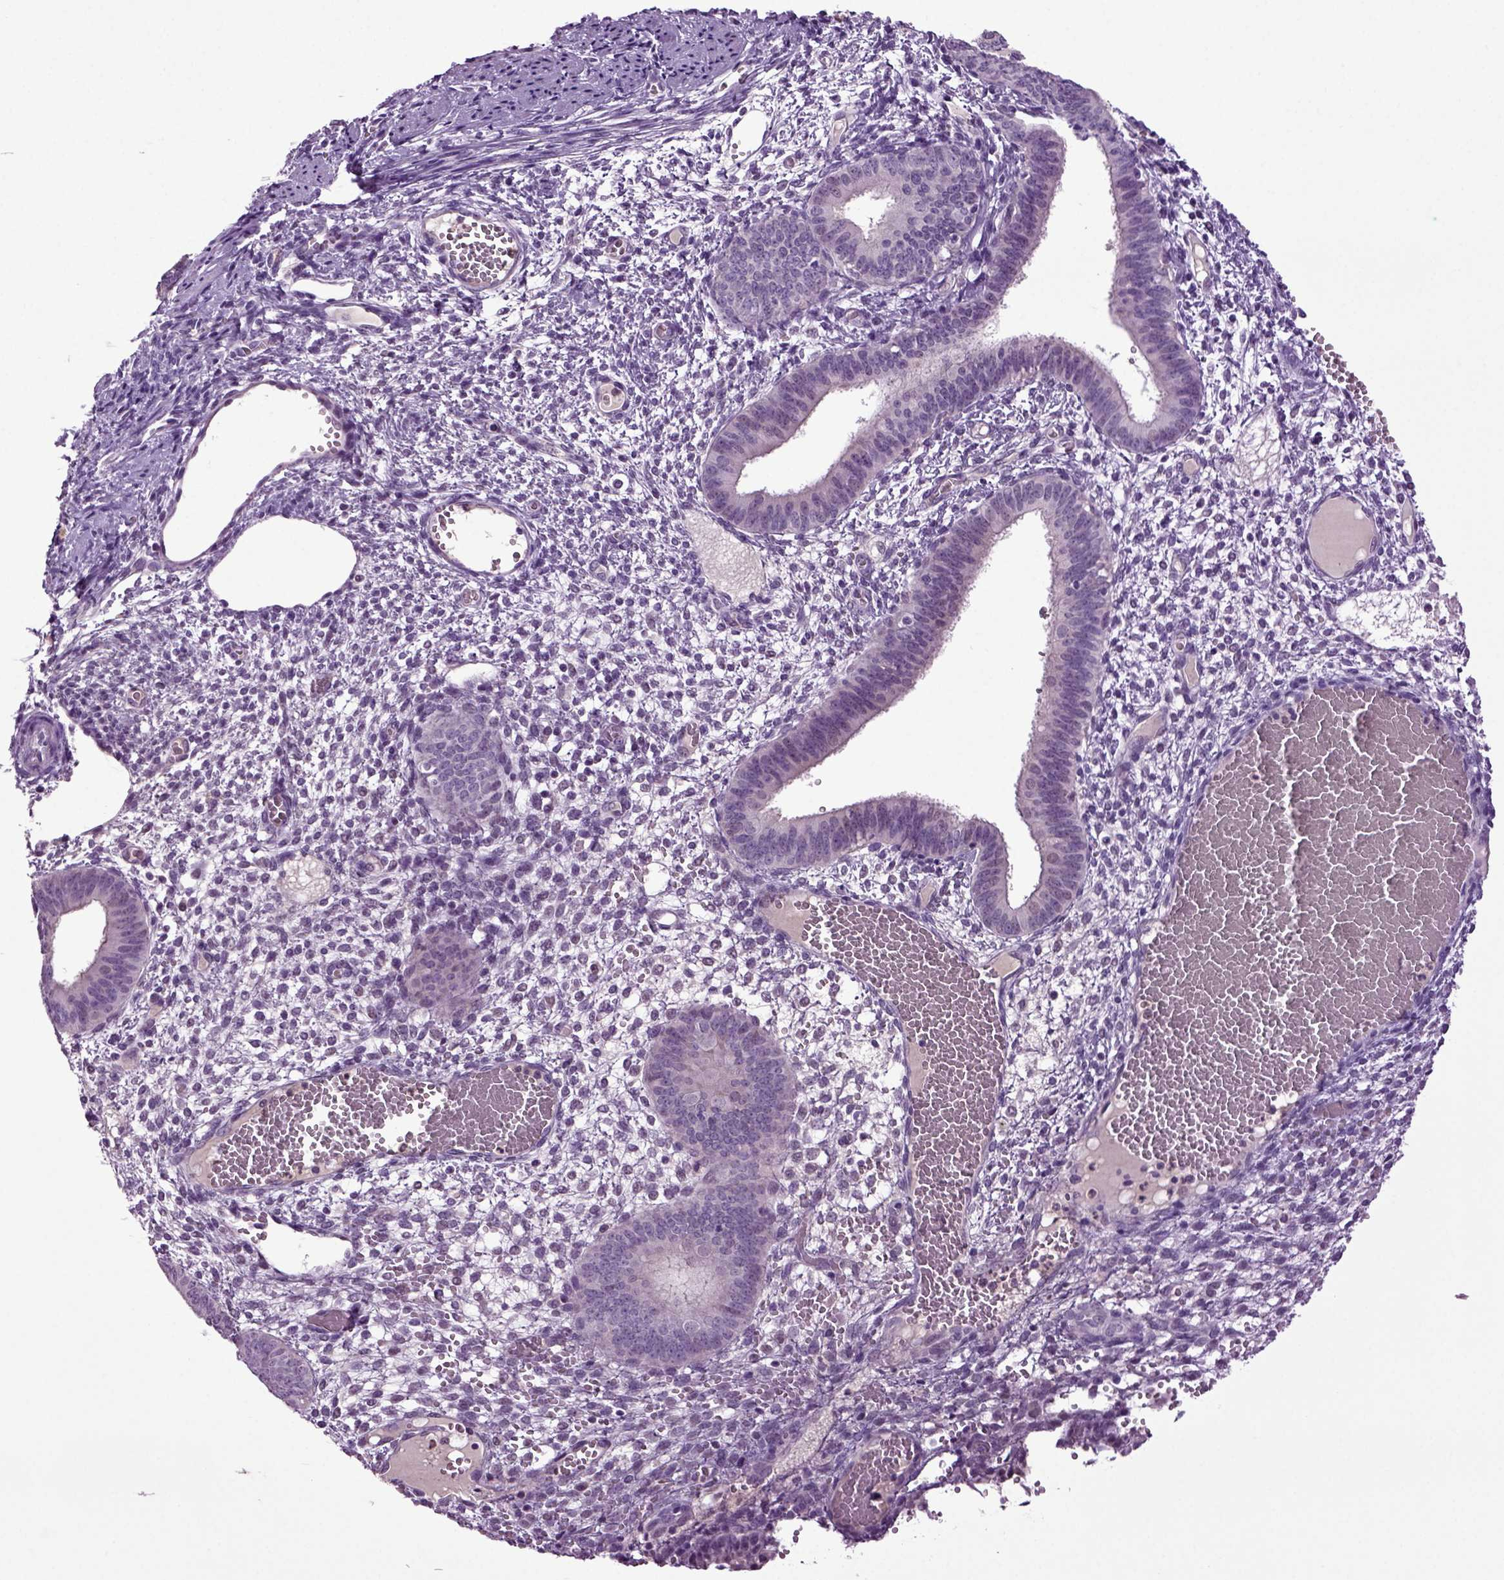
{"staining": {"intensity": "negative", "quantity": "none", "location": "none"}, "tissue": "endometrium", "cell_type": "Cells in endometrial stroma", "image_type": "normal", "snomed": [{"axis": "morphology", "description": "Normal tissue, NOS"}, {"axis": "topography", "description": "Endometrium"}], "caption": "IHC of normal human endometrium reveals no positivity in cells in endometrial stroma.", "gene": "FGF11", "patient": {"sex": "female", "age": 42}}